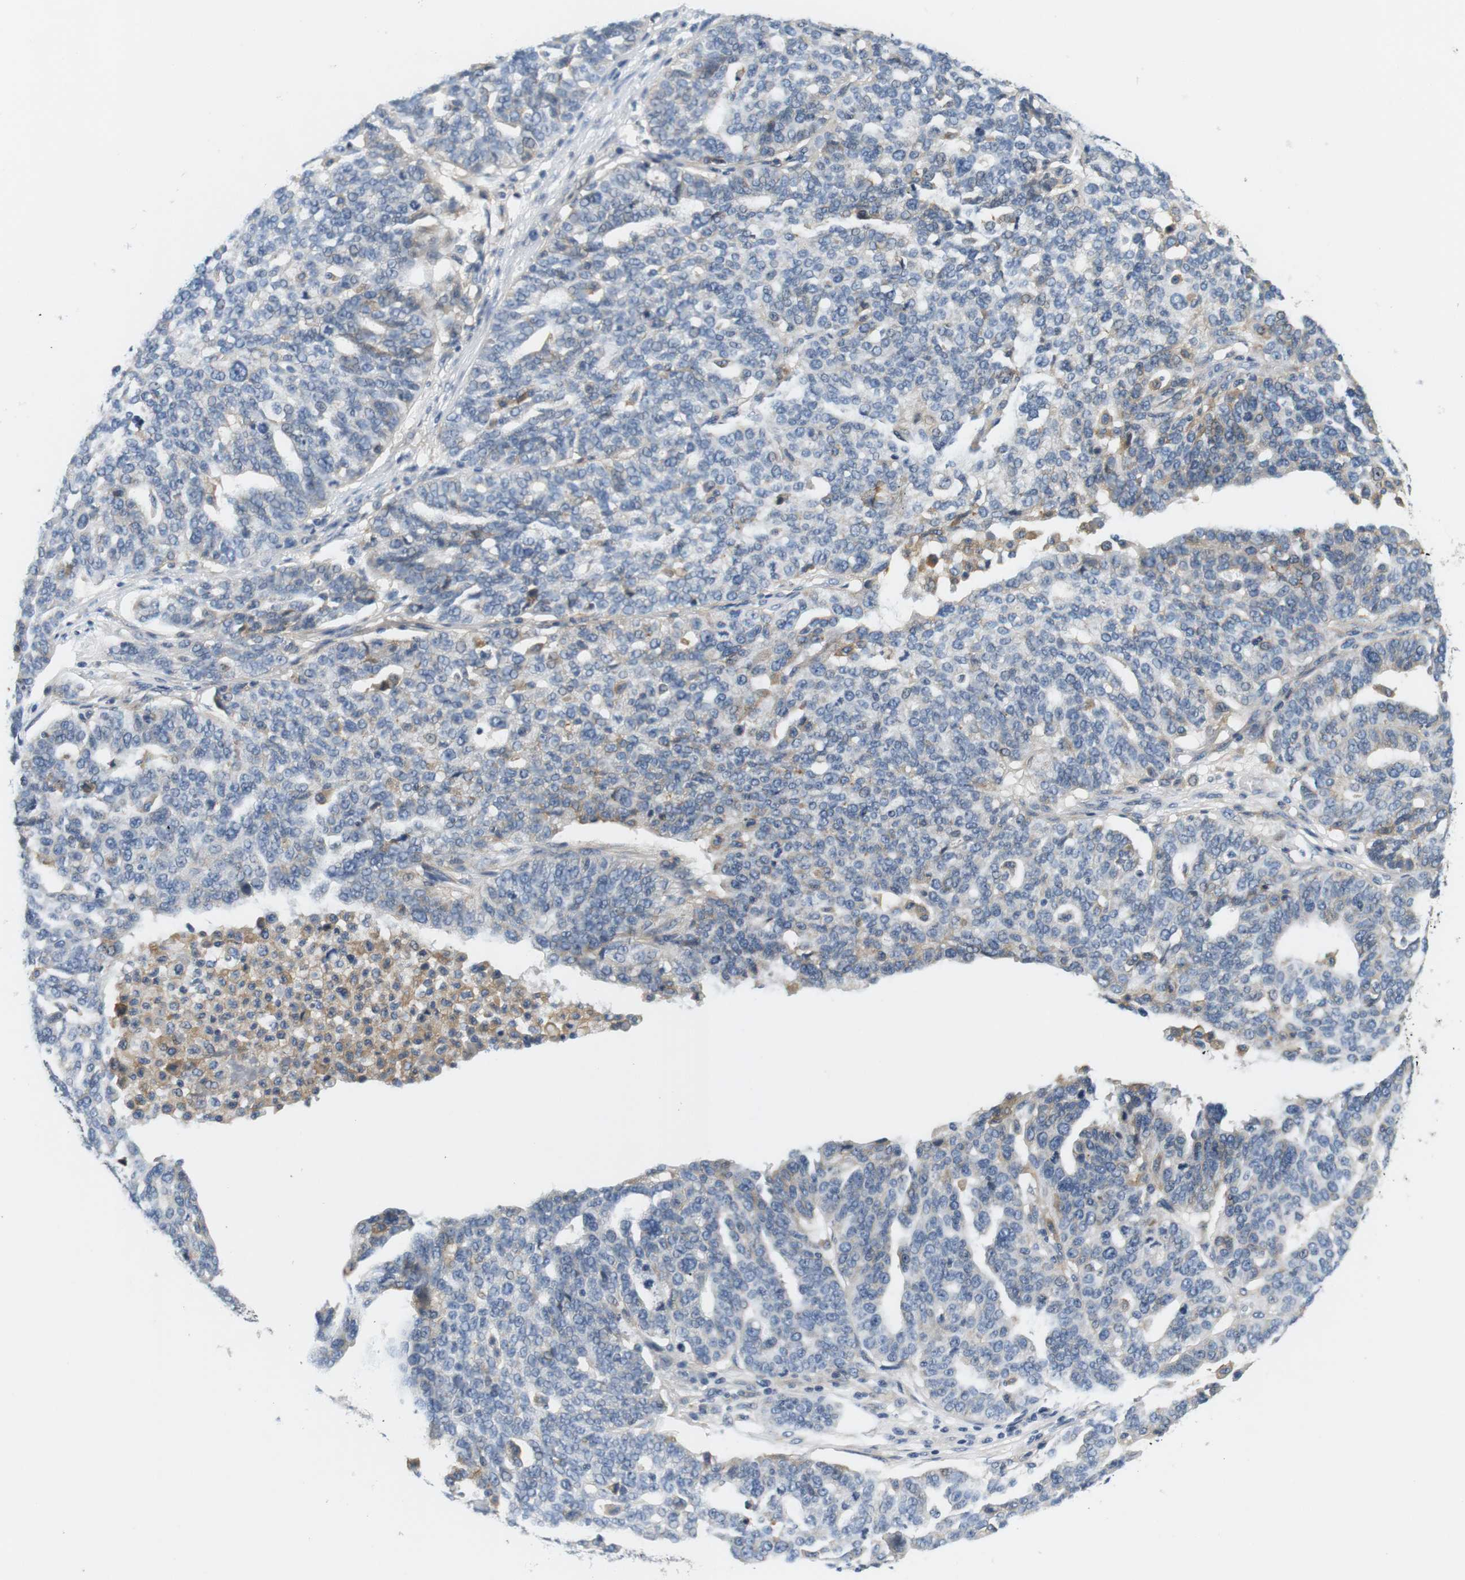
{"staining": {"intensity": "negative", "quantity": "none", "location": "none"}, "tissue": "ovarian cancer", "cell_type": "Tumor cells", "image_type": "cancer", "snomed": [{"axis": "morphology", "description": "Cystadenocarcinoma, serous, NOS"}, {"axis": "topography", "description": "Ovary"}], "caption": "Tumor cells show no significant protein staining in ovarian serous cystadenocarcinoma.", "gene": "SLC30A1", "patient": {"sex": "female", "age": 59}}